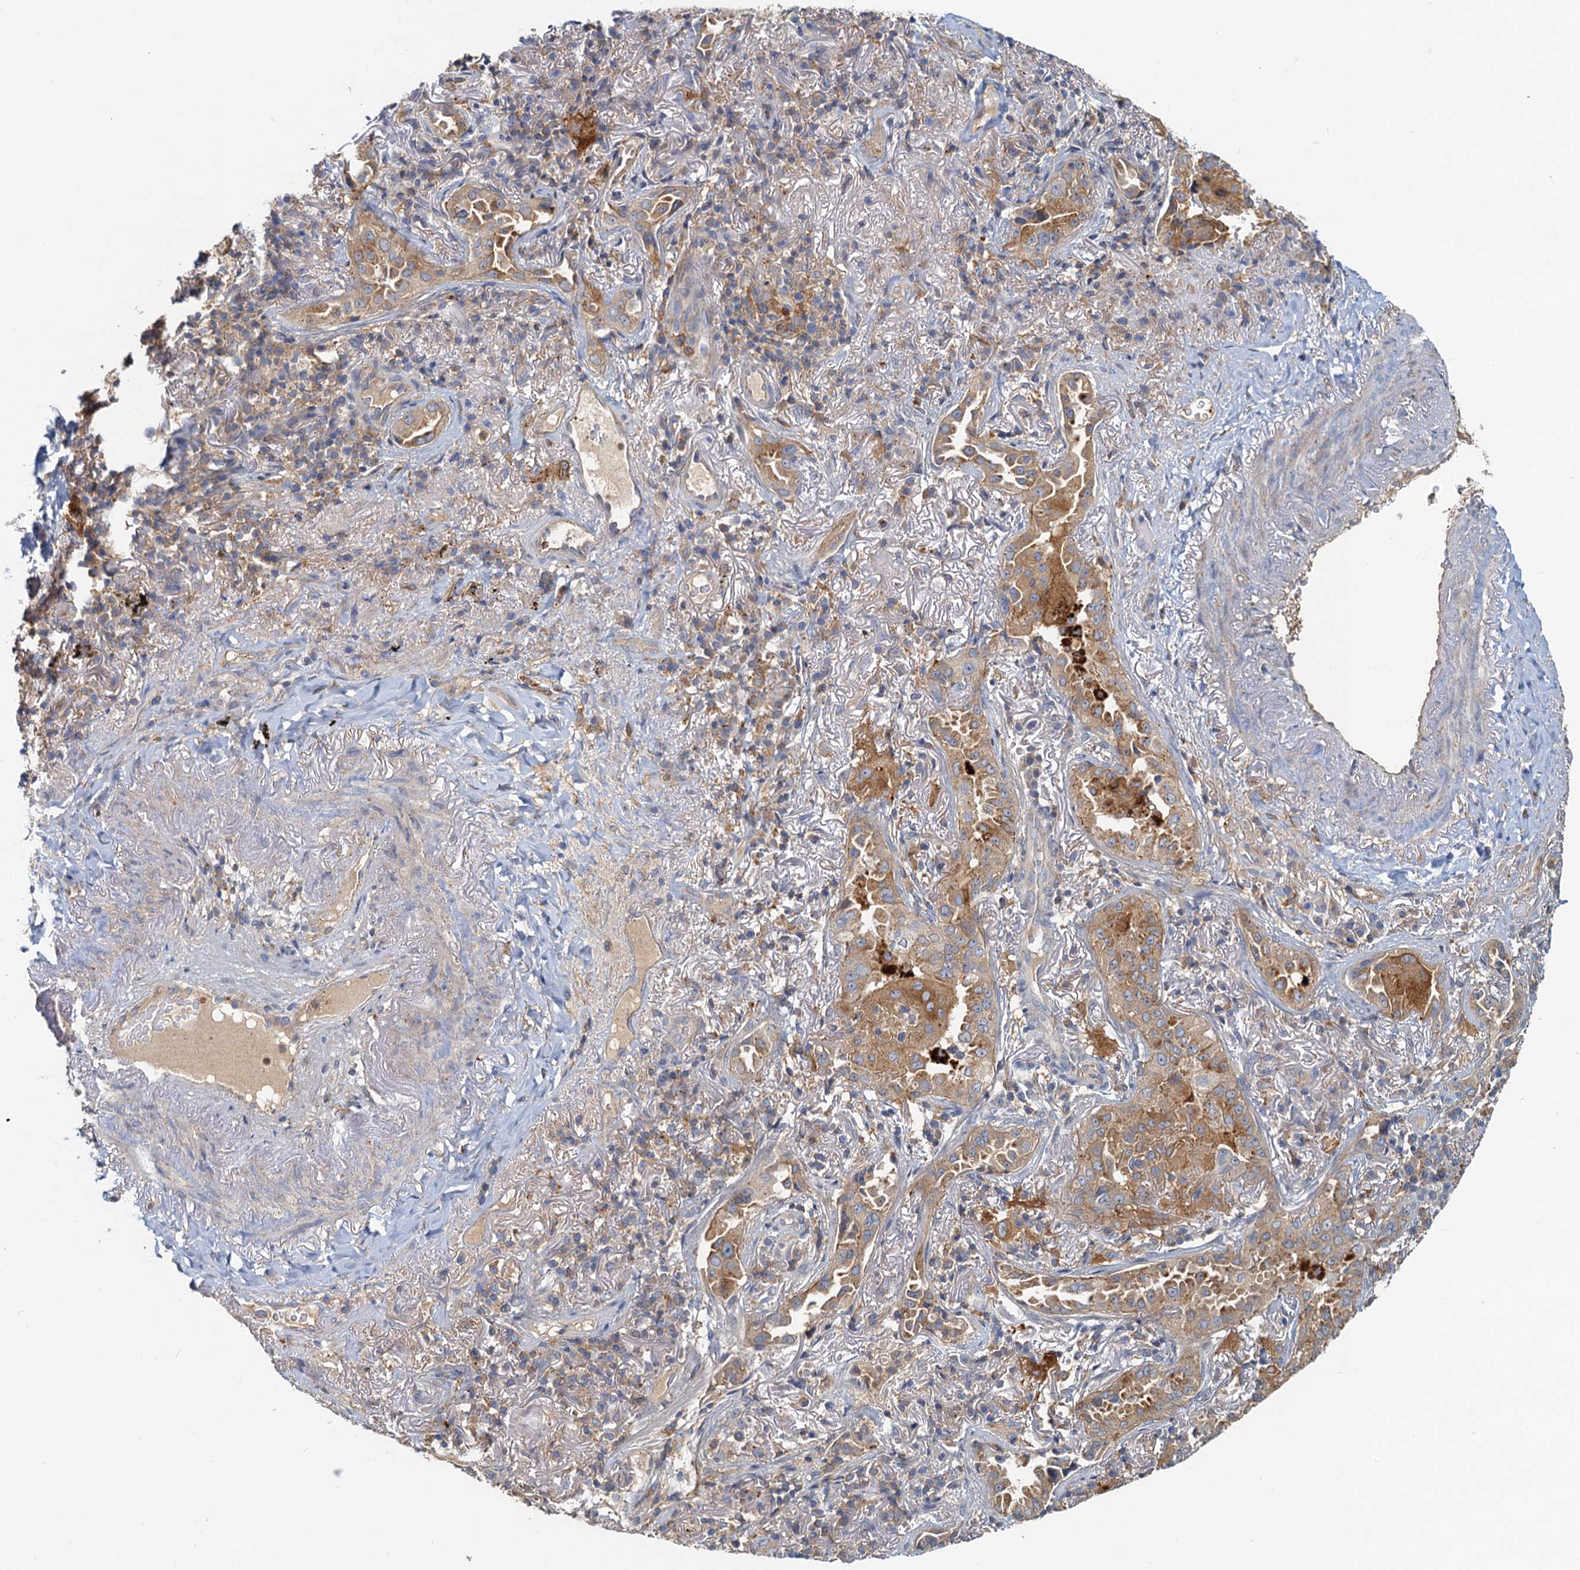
{"staining": {"intensity": "moderate", "quantity": ">75%", "location": "cytoplasmic/membranous"}, "tissue": "lung cancer", "cell_type": "Tumor cells", "image_type": "cancer", "snomed": [{"axis": "morphology", "description": "Adenocarcinoma, NOS"}, {"axis": "topography", "description": "Lung"}], "caption": "Immunohistochemistry (IHC) staining of lung adenocarcinoma, which demonstrates medium levels of moderate cytoplasmic/membranous staining in about >75% of tumor cells indicating moderate cytoplasmic/membranous protein staining. The staining was performed using DAB (brown) for protein detection and nuclei were counterstained in hematoxylin (blue).", "gene": "TOLLIP", "patient": {"sex": "female", "age": 69}}